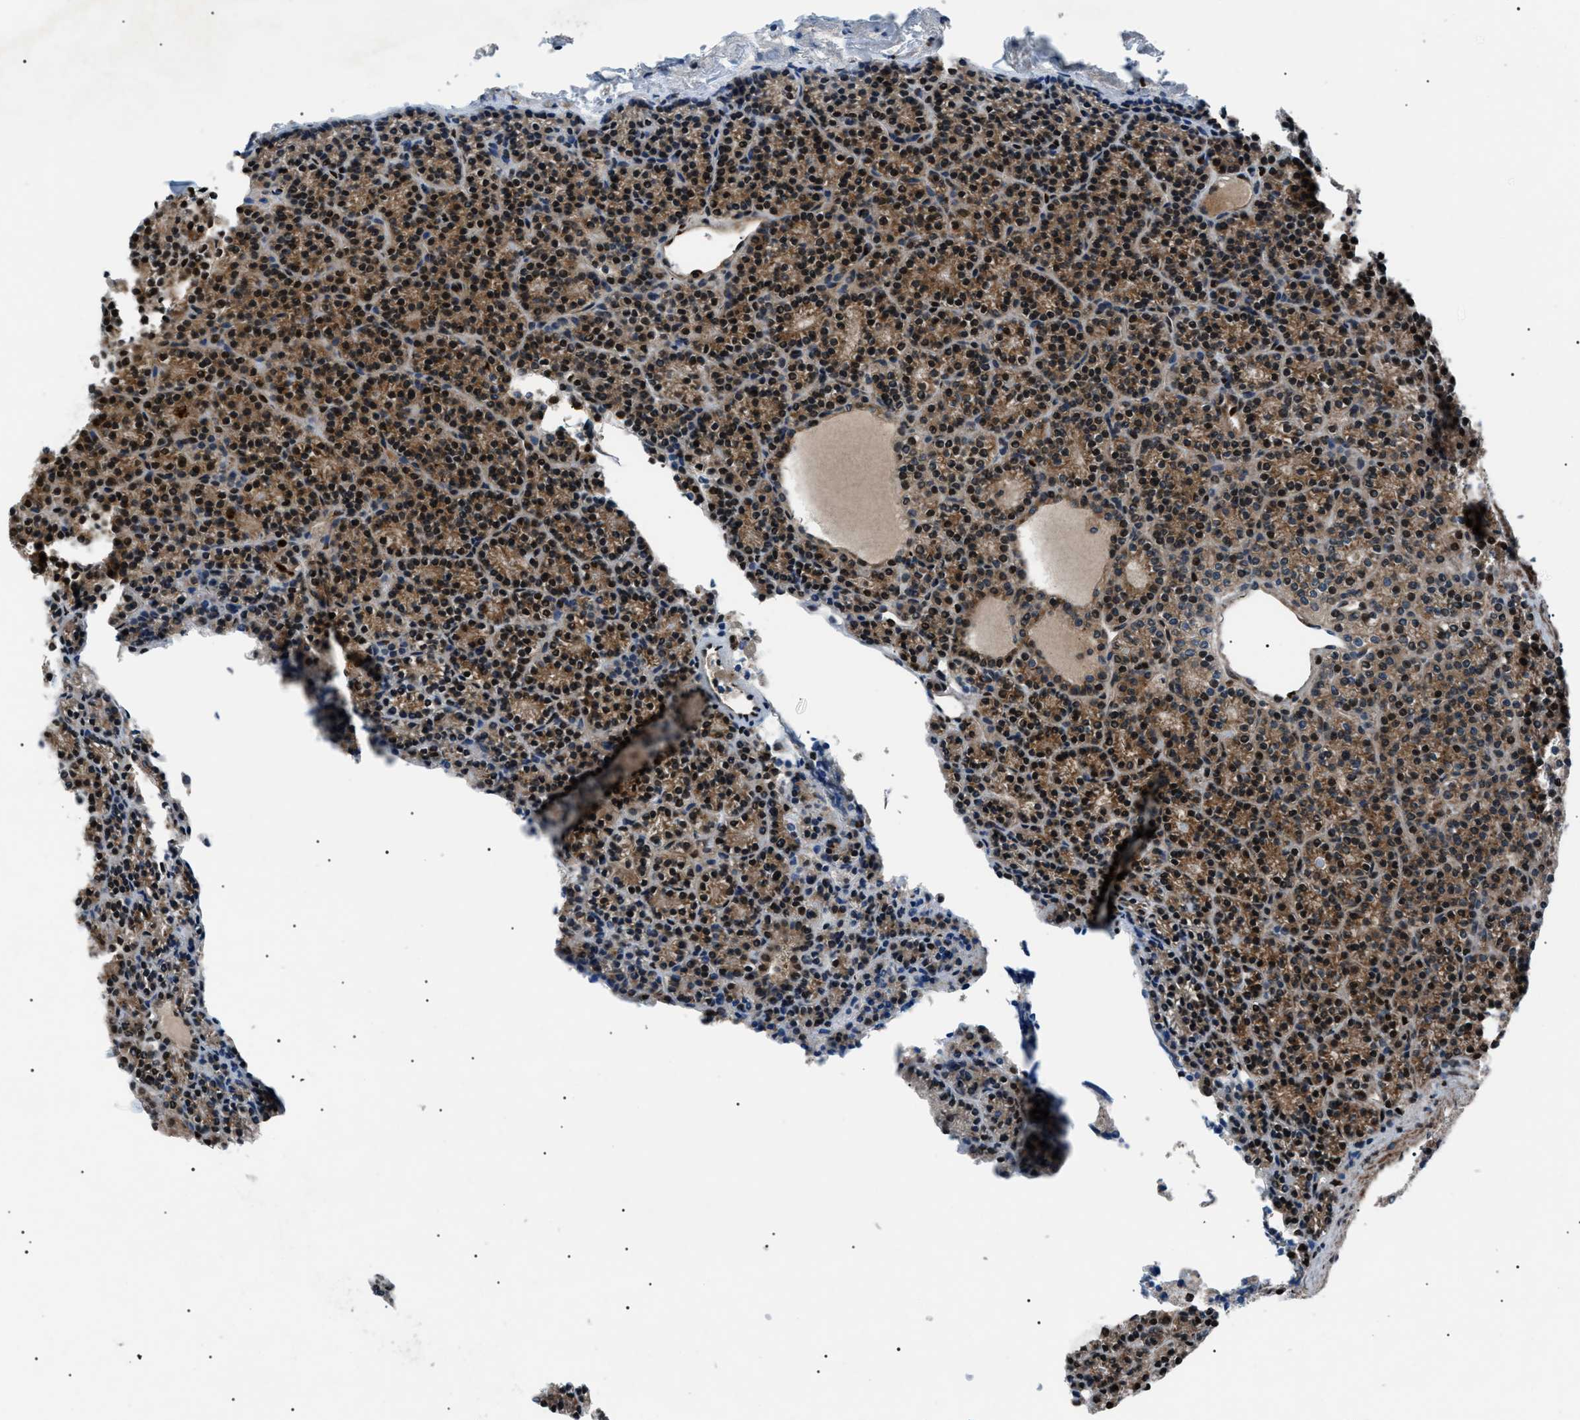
{"staining": {"intensity": "strong", "quantity": "25%-75%", "location": "cytoplasmic/membranous,nuclear"}, "tissue": "parathyroid gland", "cell_type": "Glandular cells", "image_type": "normal", "snomed": [{"axis": "morphology", "description": "Normal tissue, NOS"}, {"axis": "morphology", "description": "Adenoma, NOS"}, {"axis": "topography", "description": "Parathyroid gland"}], "caption": "Protein expression analysis of benign parathyroid gland shows strong cytoplasmic/membranous,nuclear staining in approximately 25%-75% of glandular cells. (IHC, brightfield microscopy, high magnification).", "gene": "PRKX", "patient": {"sex": "female", "age": 64}}